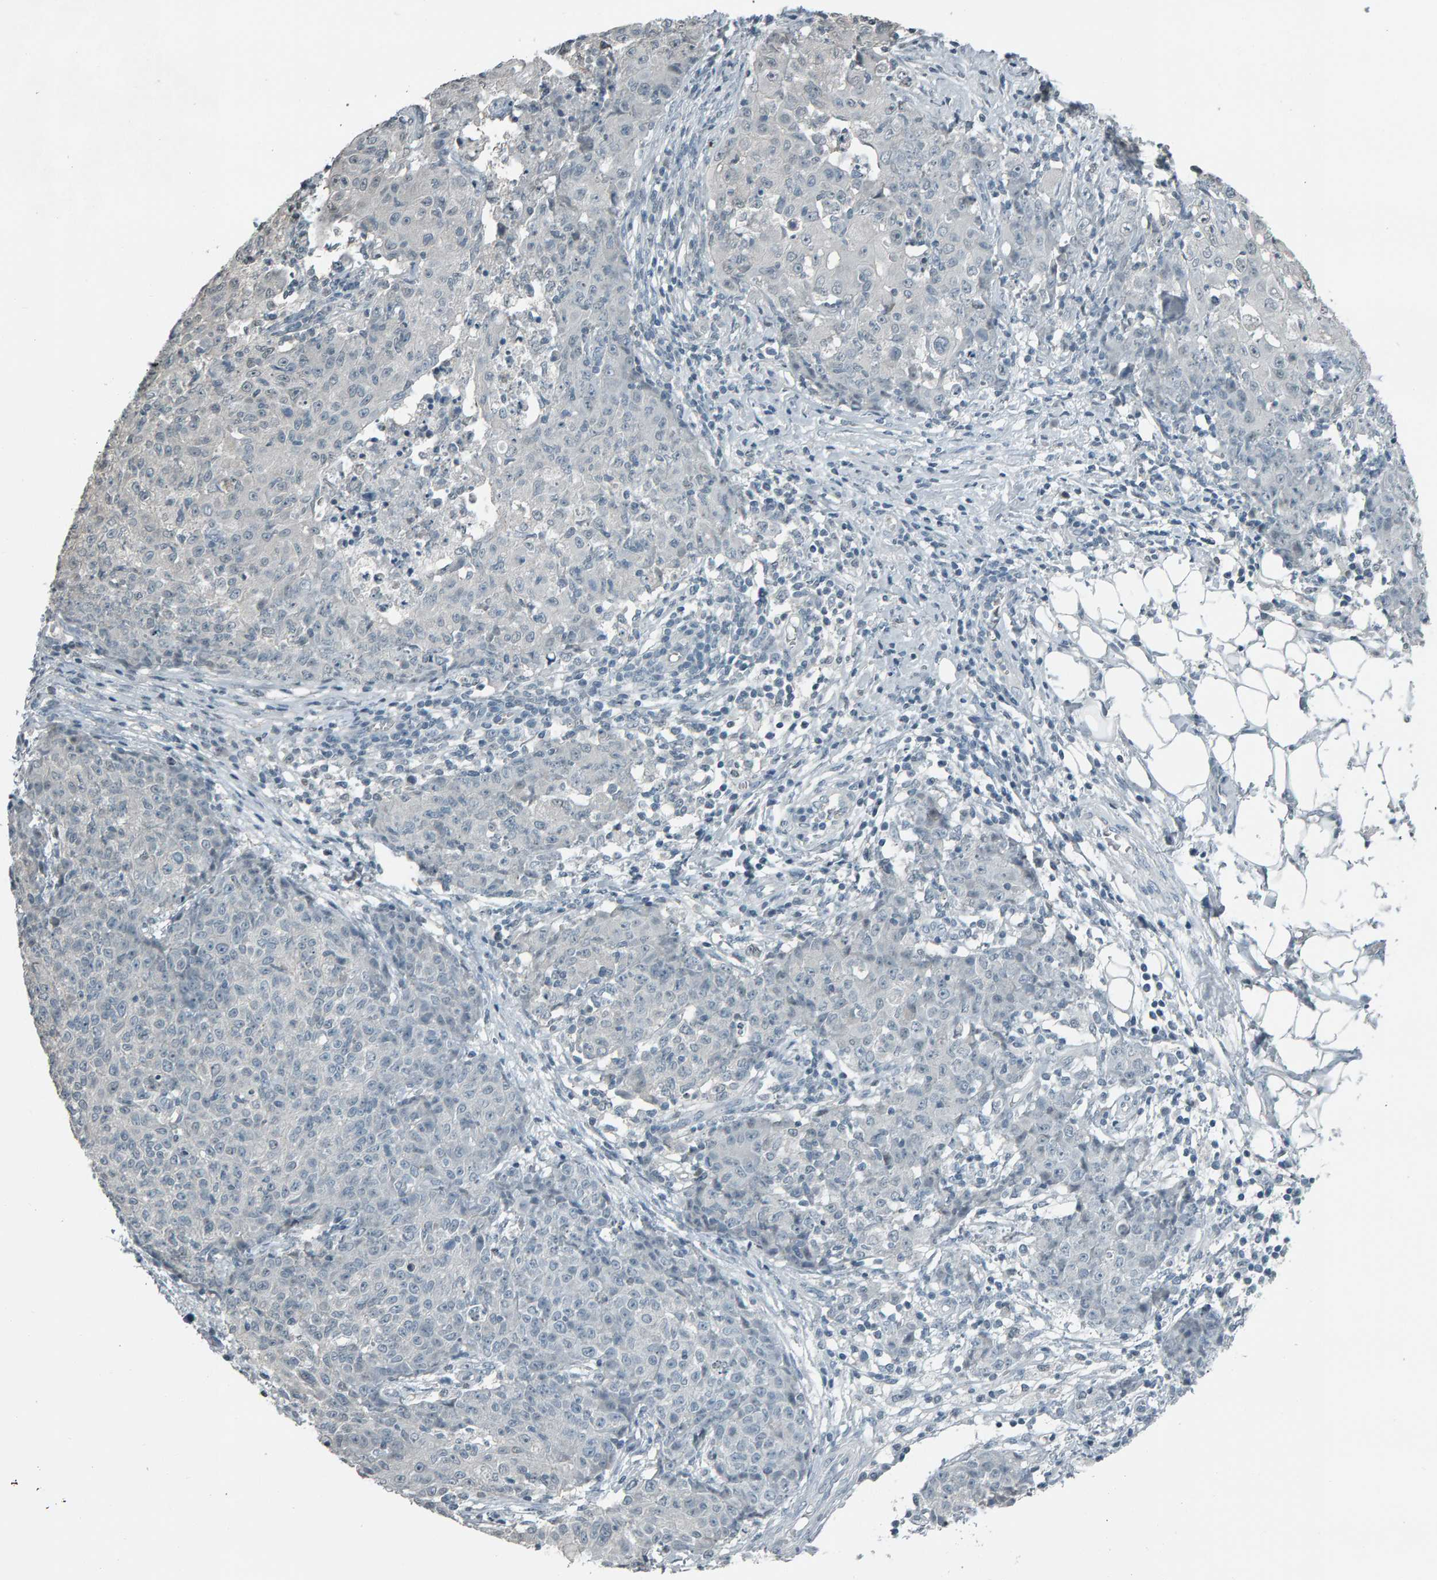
{"staining": {"intensity": "negative", "quantity": "none", "location": "none"}, "tissue": "ovarian cancer", "cell_type": "Tumor cells", "image_type": "cancer", "snomed": [{"axis": "morphology", "description": "Carcinoma, endometroid"}, {"axis": "topography", "description": "Ovary"}], "caption": "There is no significant staining in tumor cells of ovarian cancer (endometroid carcinoma).", "gene": "PYY", "patient": {"sex": "female", "age": 42}}